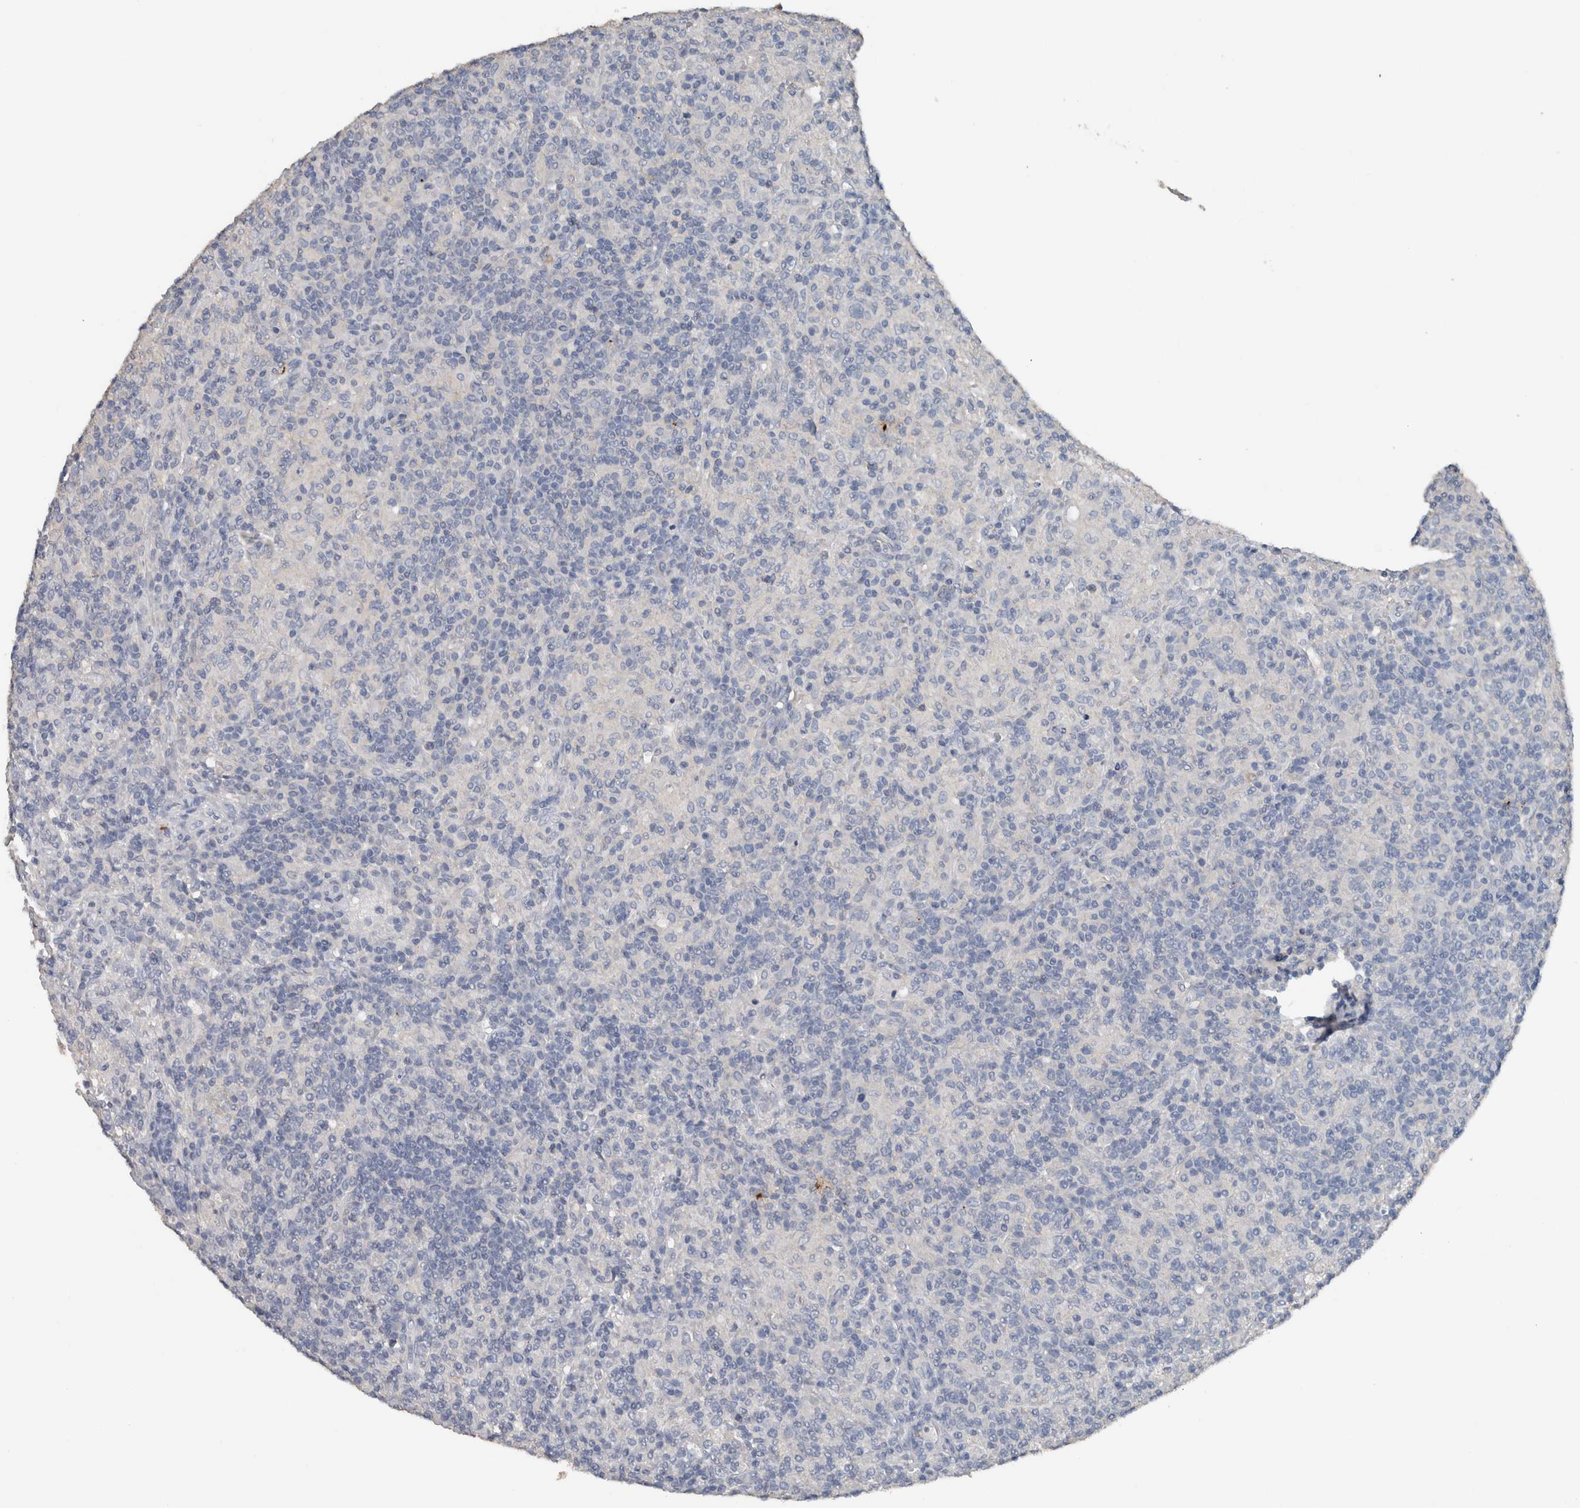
{"staining": {"intensity": "negative", "quantity": "none", "location": "none"}, "tissue": "lymphoma", "cell_type": "Tumor cells", "image_type": "cancer", "snomed": [{"axis": "morphology", "description": "Hodgkin's disease, NOS"}, {"axis": "topography", "description": "Lymph node"}], "caption": "There is no significant expression in tumor cells of Hodgkin's disease.", "gene": "CRNN", "patient": {"sex": "male", "age": 70}}